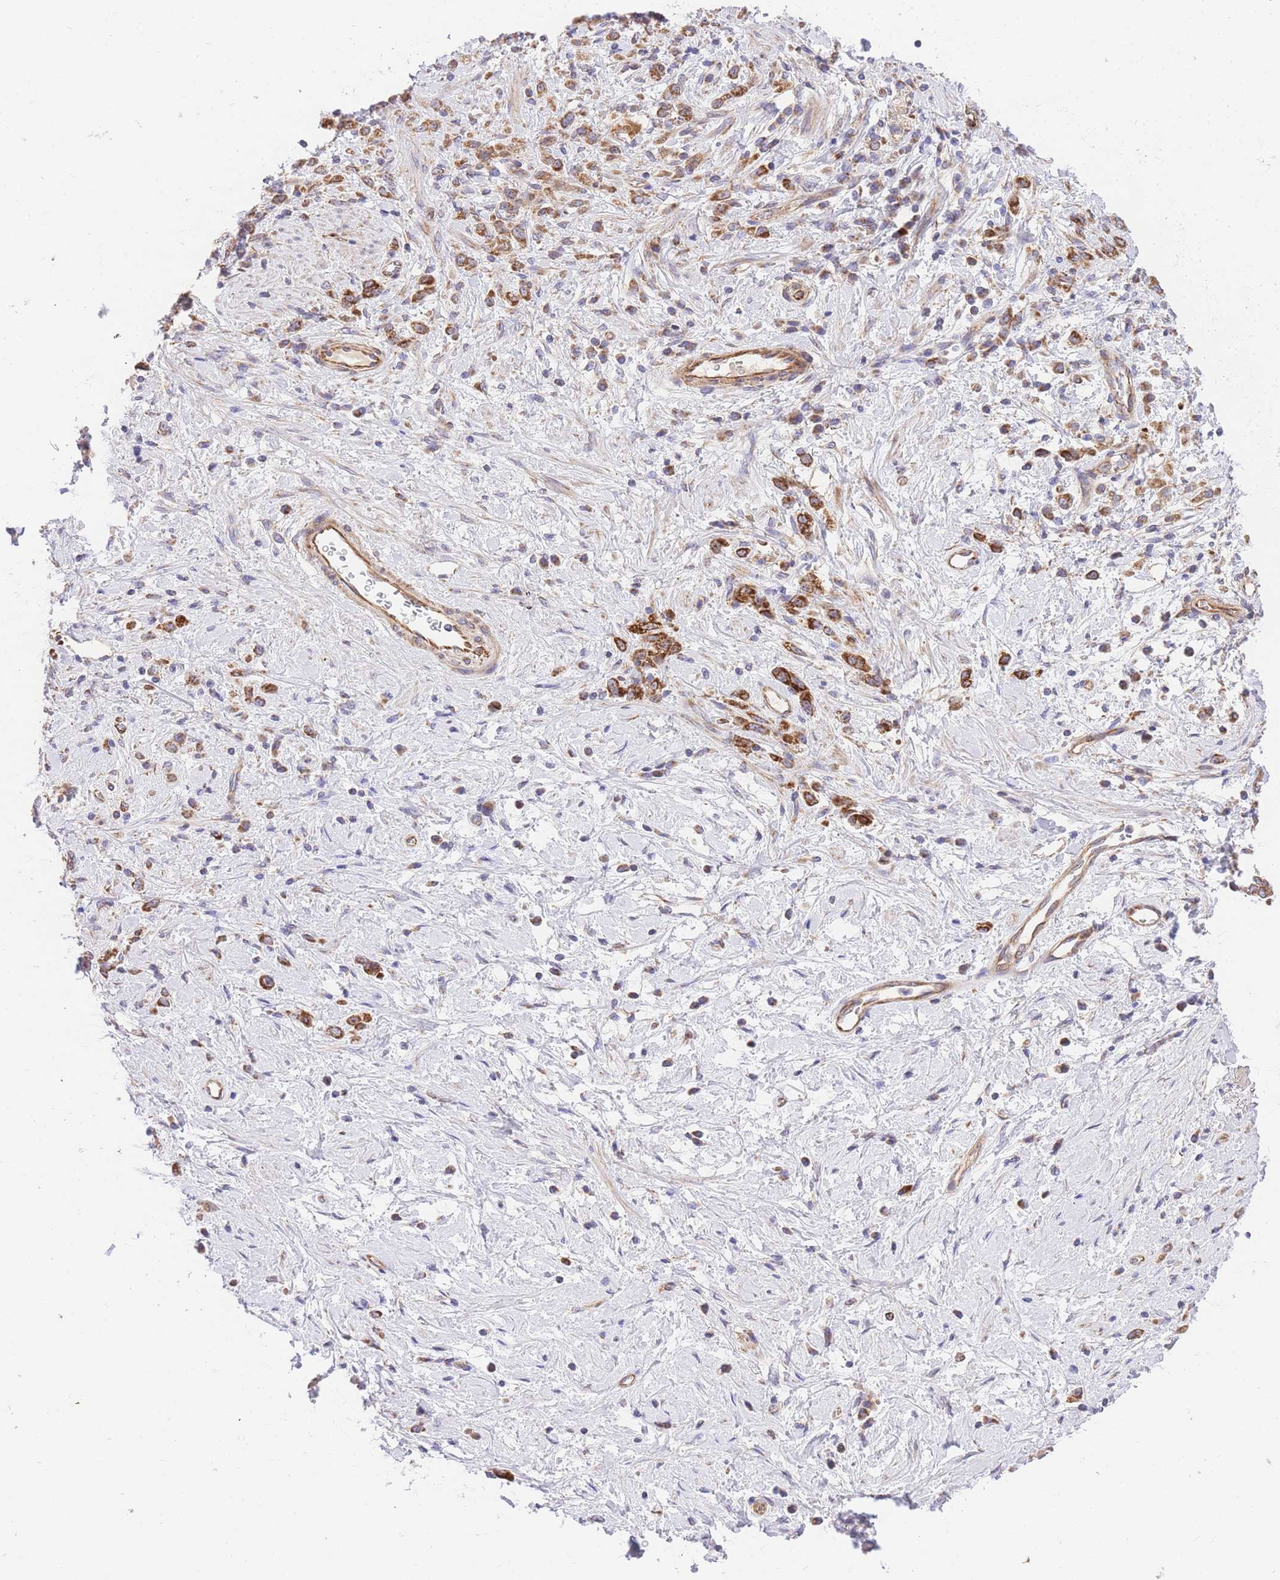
{"staining": {"intensity": "moderate", "quantity": ">75%", "location": "cytoplasmic/membranous"}, "tissue": "stomach cancer", "cell_type": "Tumor cells", "image_type": "cancer", "snomed": [{"axis": "morphology", "description": "Adenocarcinoma, NOS"}, {"axis": "topography", "description": "Stomach"}], "caption": "This is an image of immunohistochemistry staining of stomach adenocarcinoma, which shows moderate expression in the cytoplasmic/membranous of tumor cells.", "gene": "MTRES1", "patient": {"sex": "female", "age": 60}}